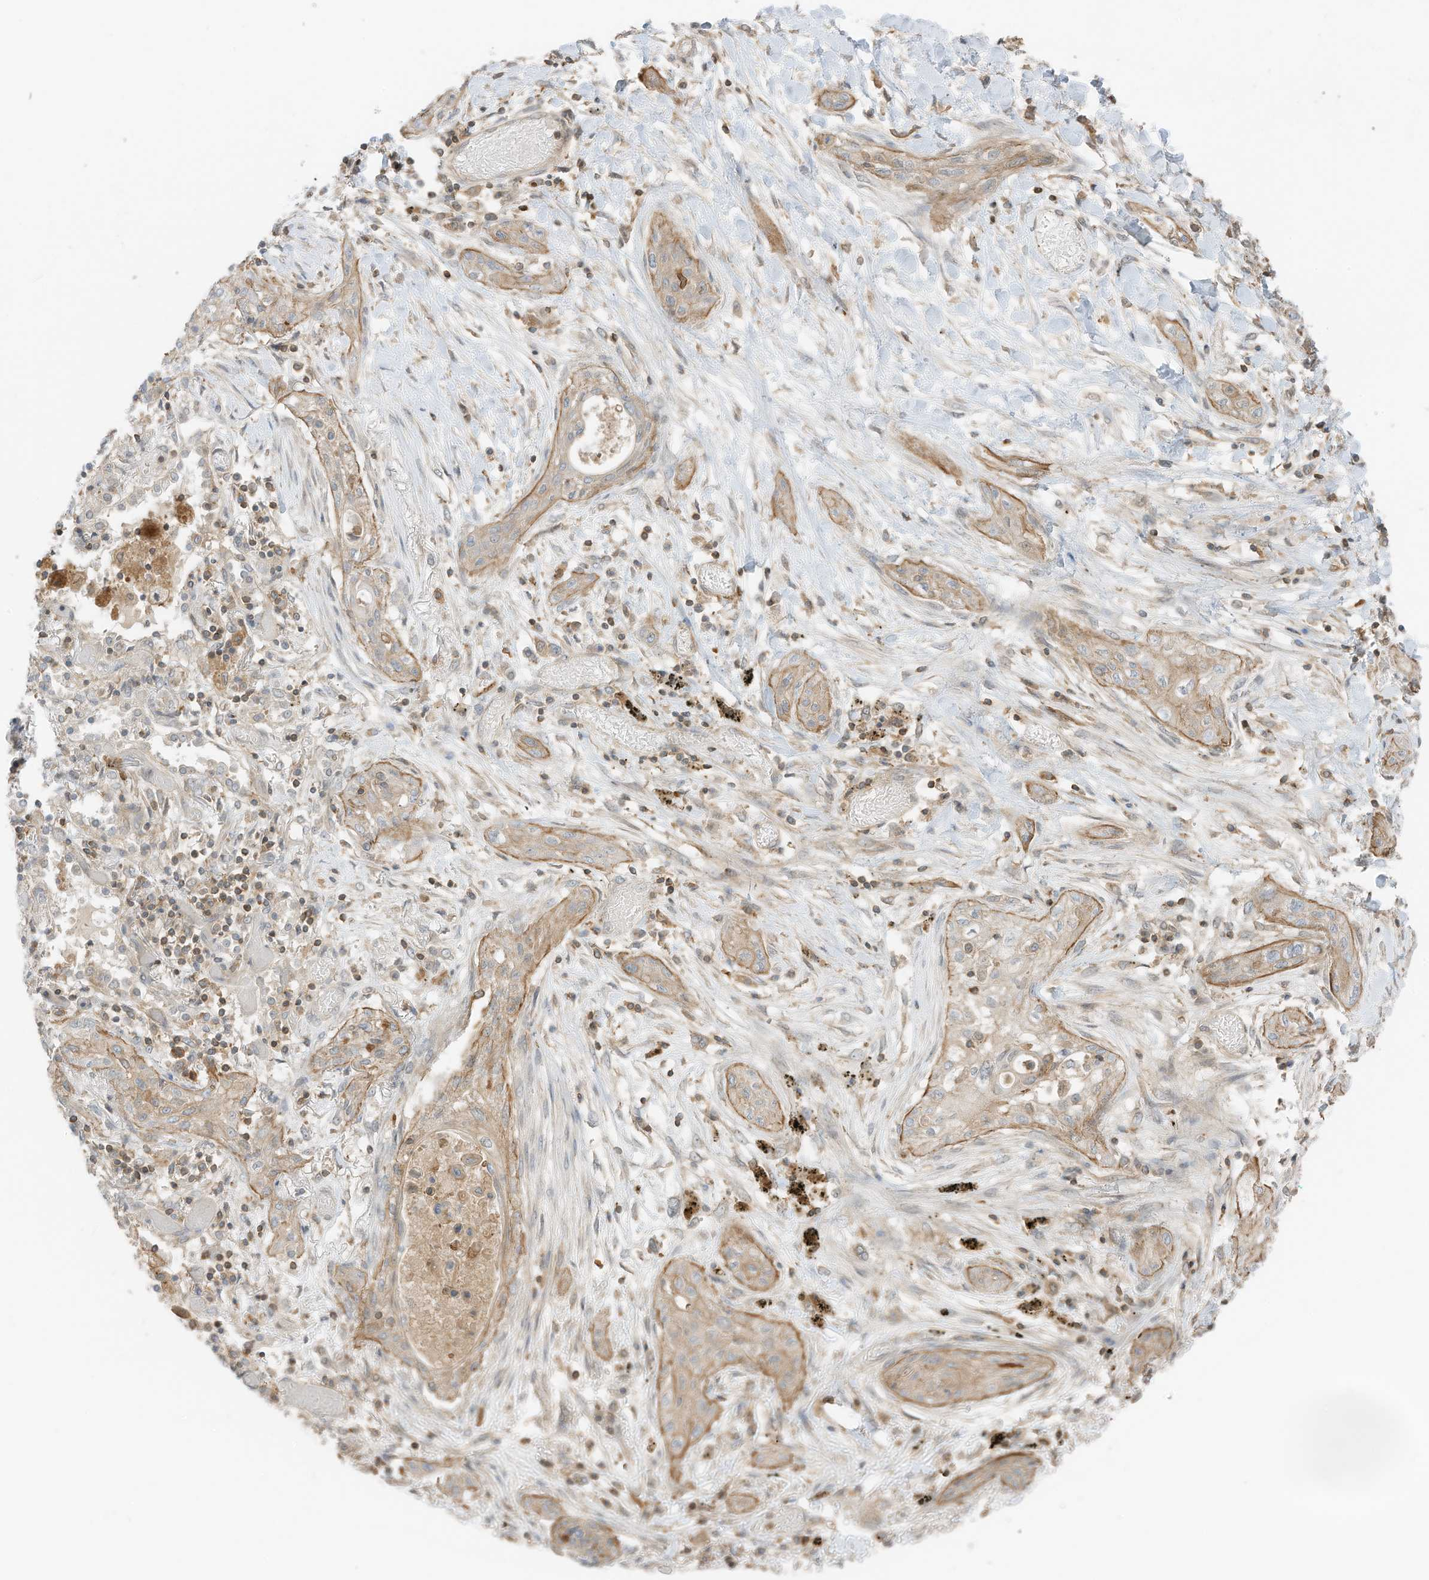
{"staining": {"intensity": "moderate", "quantity": "25%-75%", "location": "cytoplasmic/membranous"}, "tissue": "lung cancer", "cell_type": "Tumor cells", "image_type": "cancer", "snomed": [{"axis": "morphology", "description": "Squamous cell carcinoma, NOS"}, {"axis": "topography", "description": "Lung"}], "caption": "Lung cancer (squamous cell carcinoma) stained with a brown dye demonstrates moderate cytoplasmic/membranous positive staining in approximately 25%-75% of tumor cells.", "gene": "SLC25A12", "patient": {"sex": "female", "age": 47}}